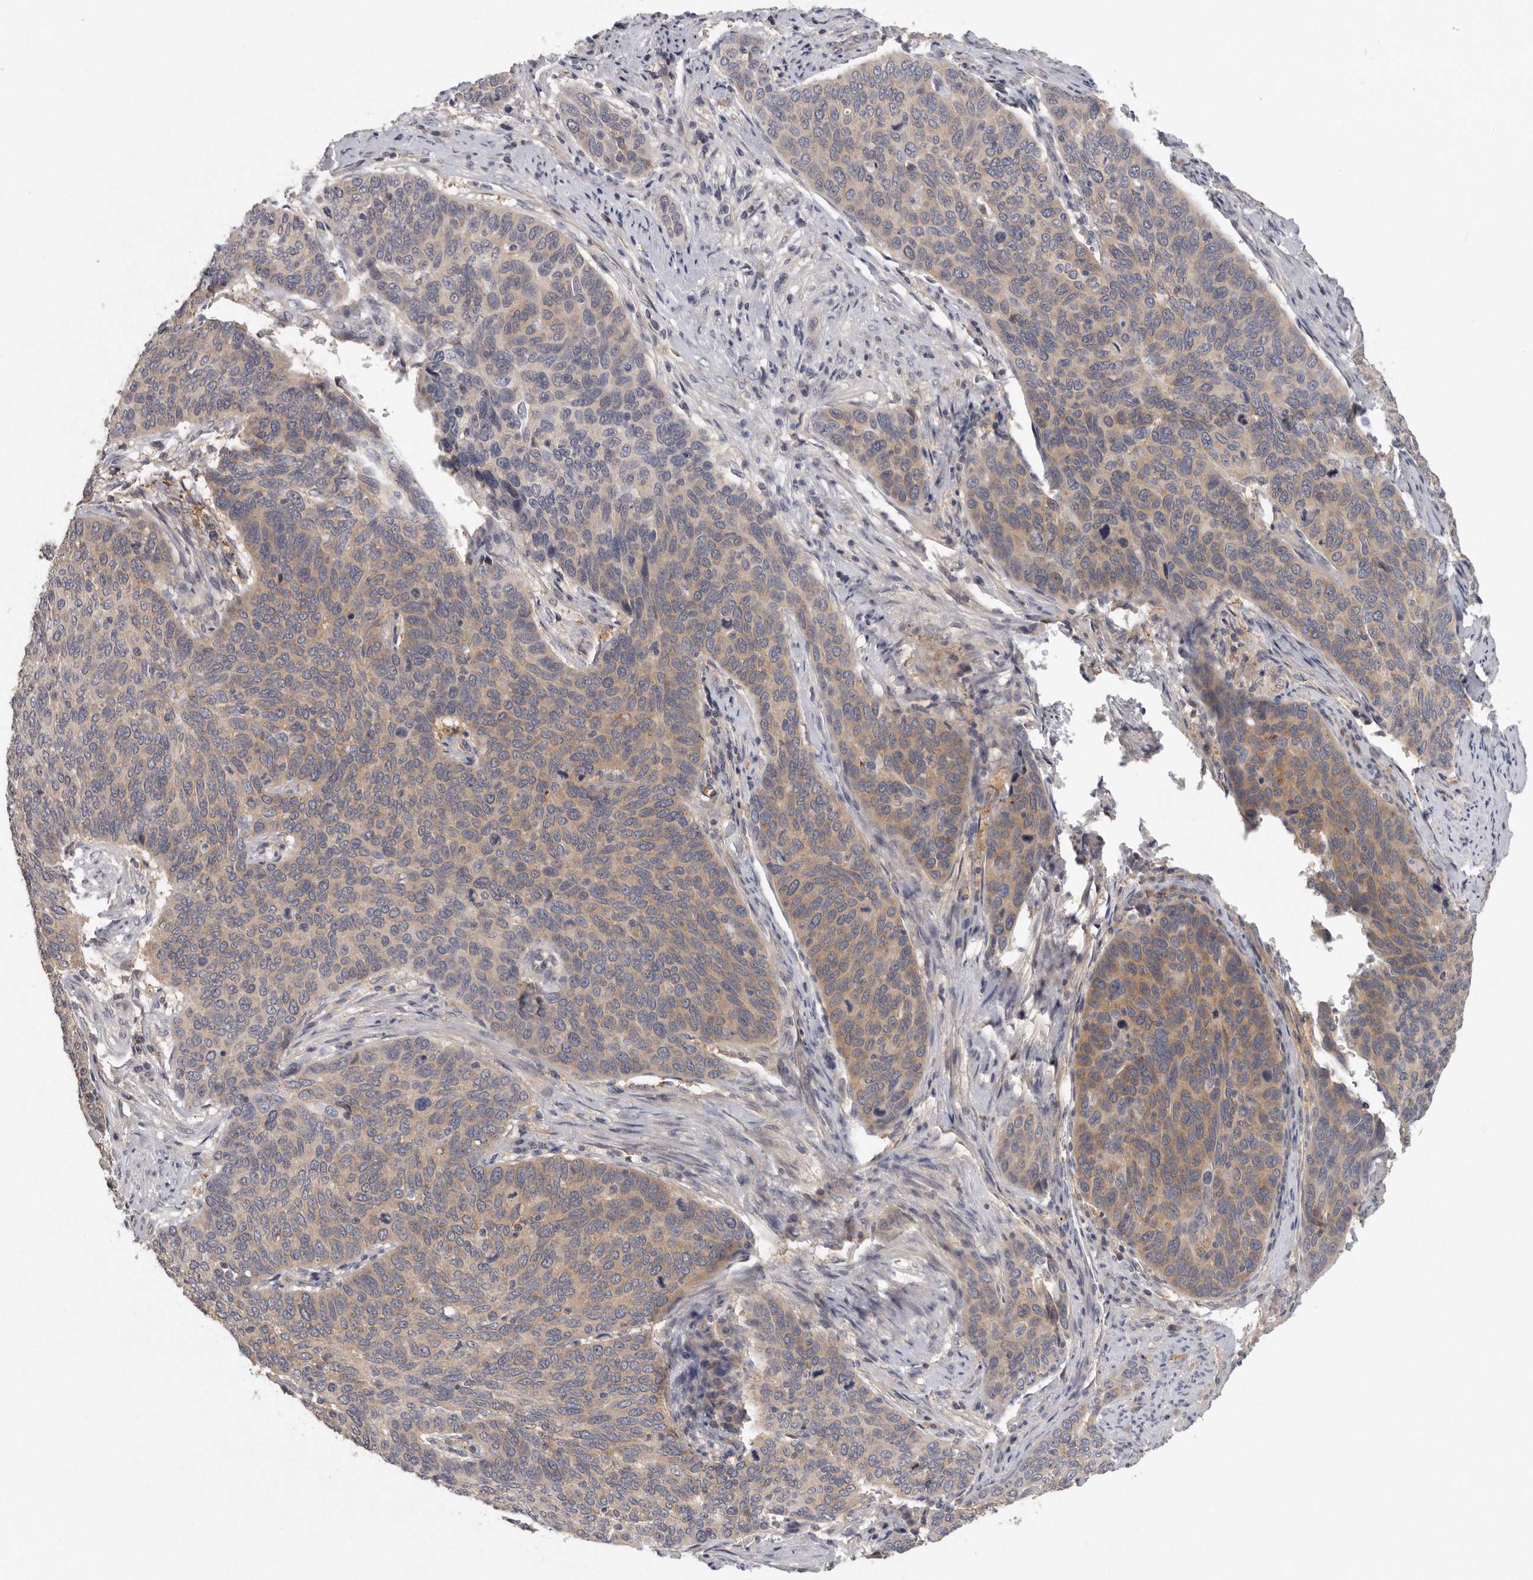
{"staining": {"intensity": "weak", "quantity": ">75%", "location": "cytoplasmic/membranous"}, "tissue": "cervical cancer", "cell_type": "Tumor cells", "image_type": "cancer", "snomed": [{"axis": "morphology", "description": "Squamous cell carcinoma, NOS"}, {"axis": "topography", "description": "Cervix"}], "caption": "Approximately >75% of tumor cells in squamous cell carcinoma (cervical) reveal weak cytoplasmic/membranous protein expression as visualized by brown immunohistochemical staining.", "gene": "CFAP298", "patient": {"sex": "female", "age": 60}}